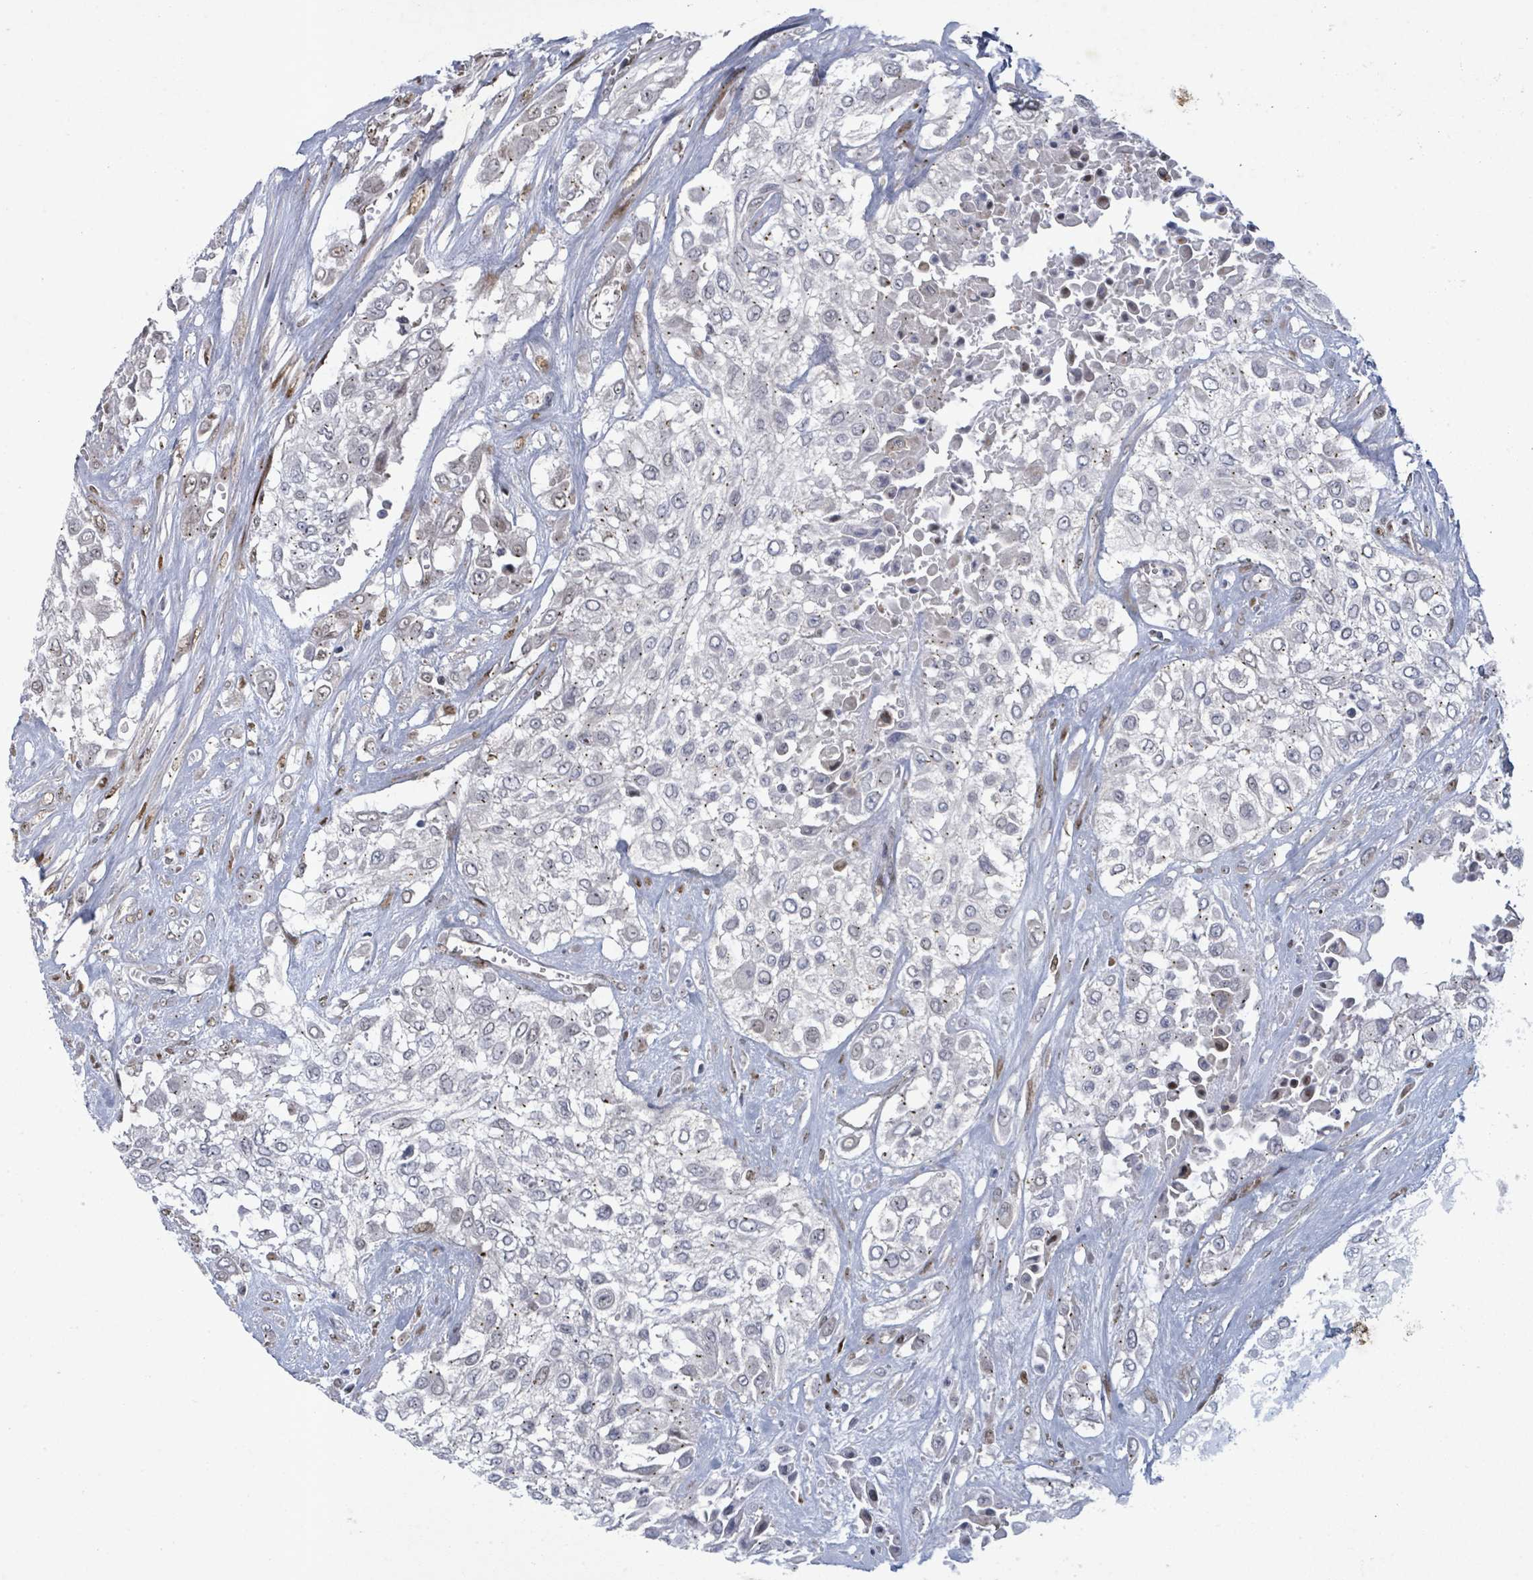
{"staining": {"intensity": "negative", "quantity": "none", "location": "none"}, "tissue": "urothelial cancer", "cell_type": "Tumor cells", "image_type": "cancer", "snomed": [{"axis": "morphology", "description": "Urothelial carcinoma, High grade"}, {"axis": "topography", "description": "Urinary bladder"}], "caption": "The image demonstrates no staining of tumor cells in high-grade urothelial carcinoma. Nuclei are stained in blue.", "gene": "TUSC1", "patient": {"sex": "male", "age": 57}}